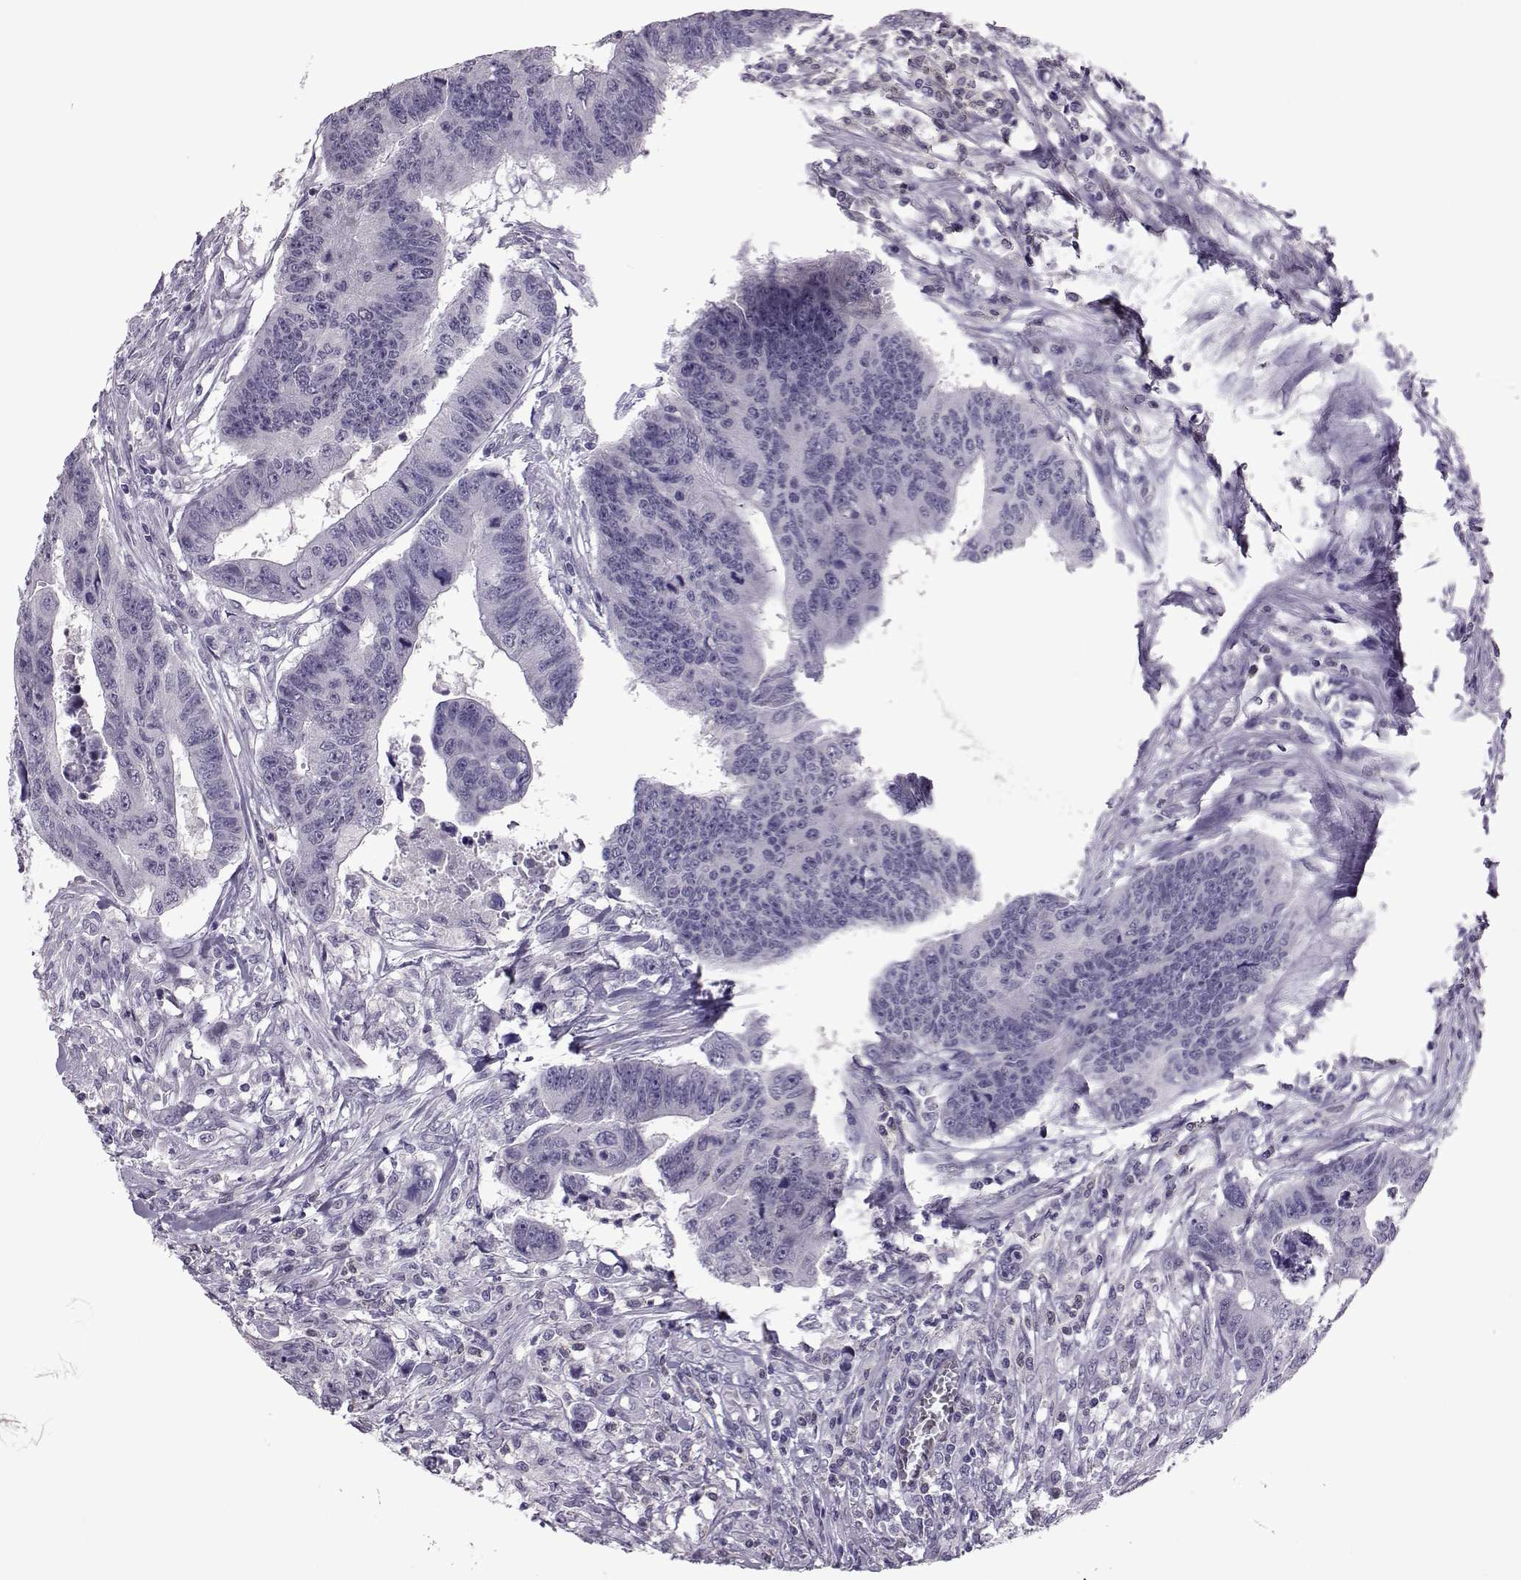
{"staining": {"intensity": "negative", "quantity": "none", "location": "none"}, "tissue": "colorectal cancer", "cell_type": "Tumor cells", "image_type": "cancer", "snomed": [{"axis": "morphology", "description": "Adenocarcinoma, NOS"}, {"axis": "topography", "description": "Rectum"}], "caption": "Immunohistochemical staining of human adenocarcinoma (colorectal) displays no significant staining in tumor cells.", "gene": "ASRGL1", "patient": {"sex": "female", "age": 85}}